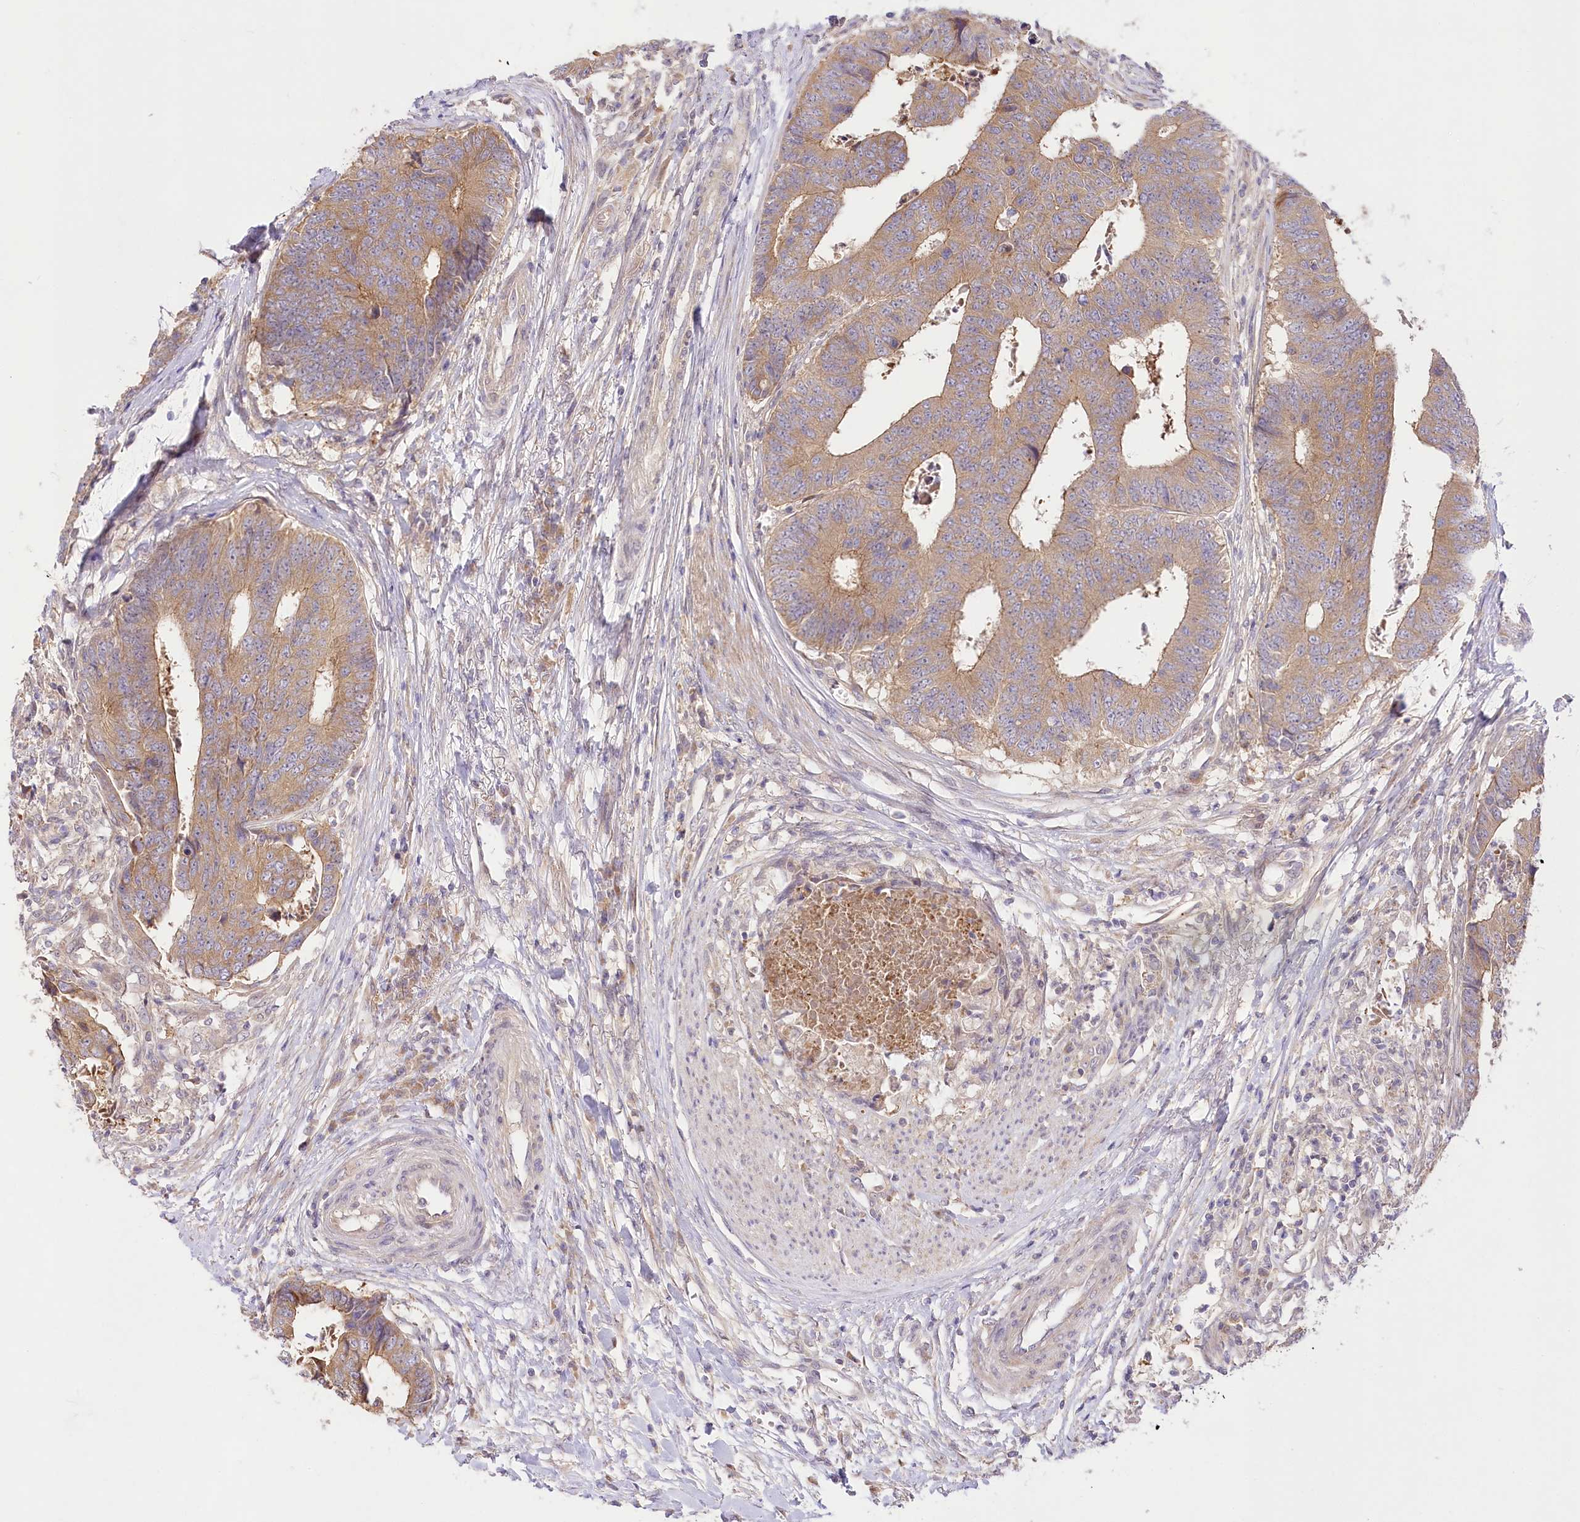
{"staining": {"intensity": "moderate", "quantity": ">75%", "location": "cytoplasmic/membranous"}, "tissue": "colorectal cancer", "cell_type": "Tumor cells", "image_type": "cancer", "snomed": [{"axis": "morphology", "description": "Adenocarcinoma, NOS"}, {"axis": "topography", "description": "Rectum"}], "caption": "Human adenocarcinoma (colorectal) stained with a brown dye displays moderate cytoplasmic/membranous positive expression in approximately >75% of tumor cells.", "gene": "PYROXD1", "patient": {"sex": "male", "age": 84}}